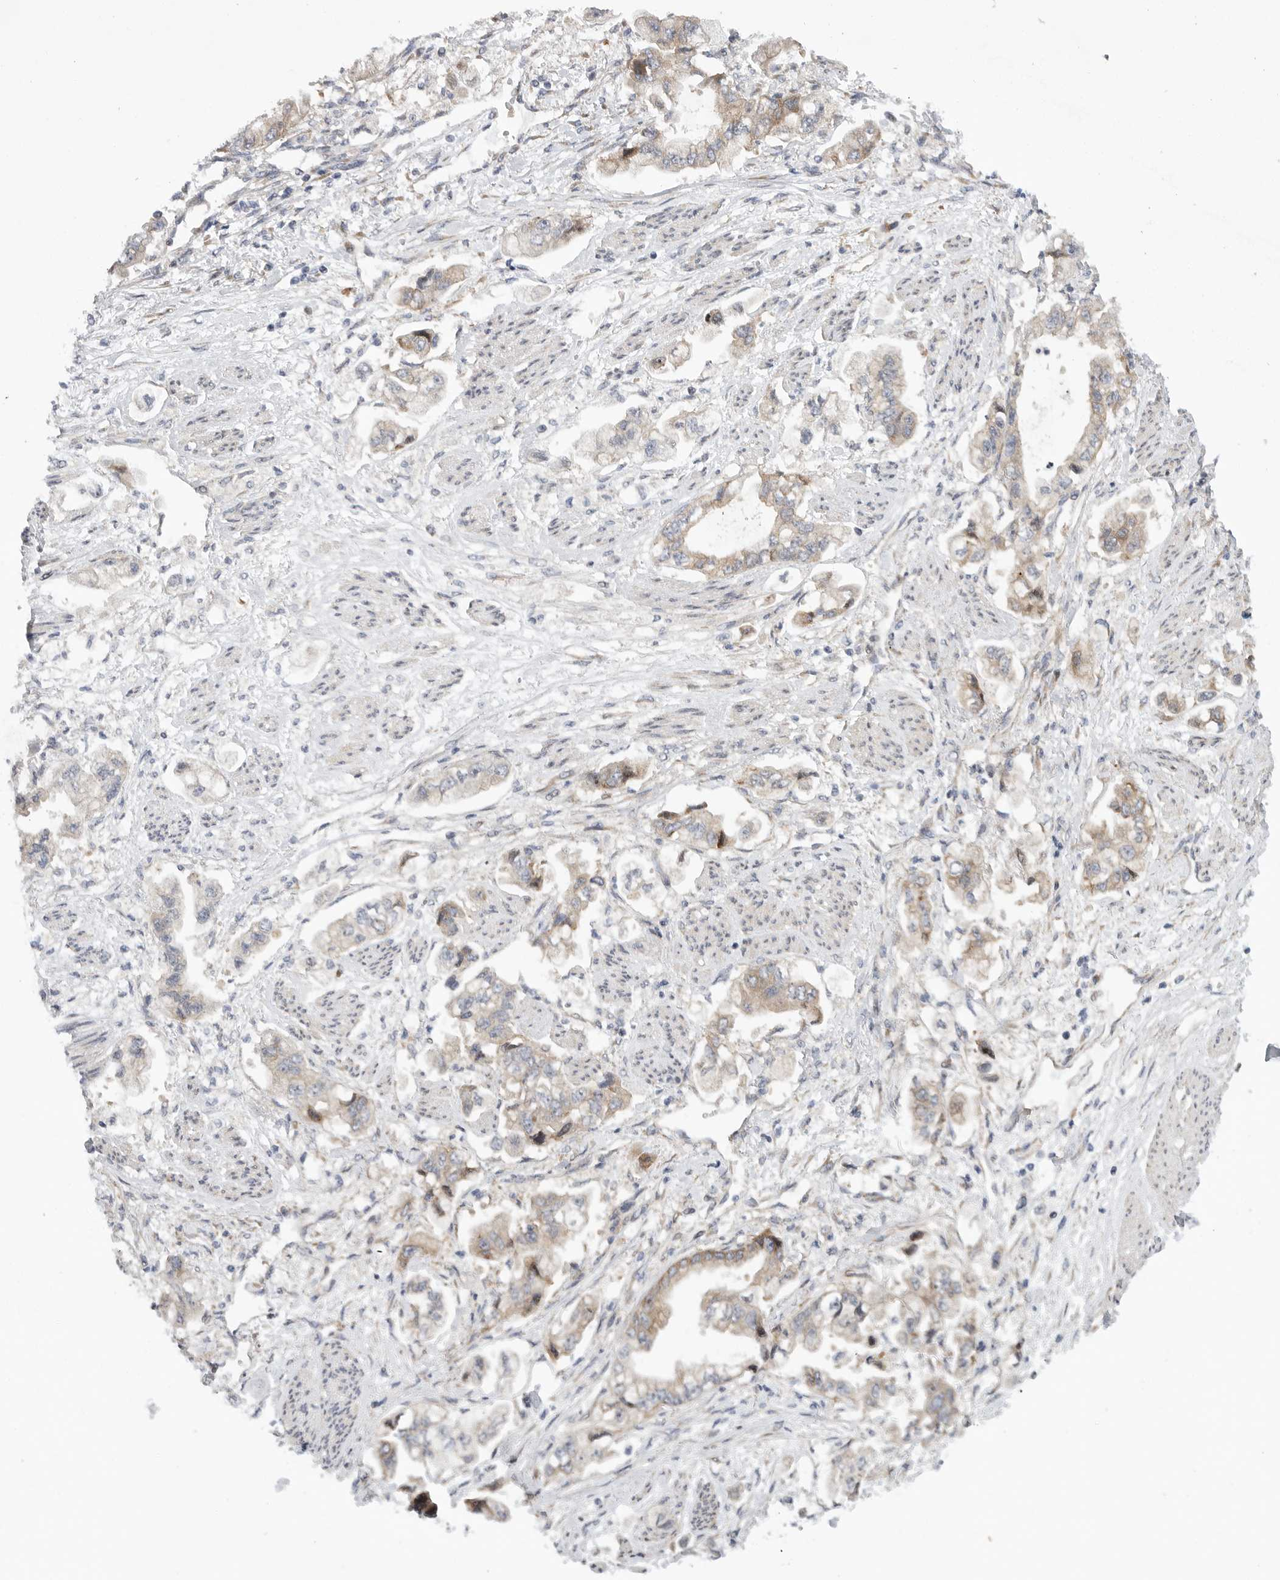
{"staining": {"intensity": "weak", "quantity": "25%-75%", "location": "cytoplasmic/membranous"}, "tissue": "stomach cancer", "cell_type": "Tumor cells", "image_type": "cancer", "snomed": [{"axis": "morphology", "description": "Adenocarcinoma, NOS"}, {"axis": "topography", "description": "Stomach"}], "caption": "The micrograph shows a brown stain indicating the presence of a protein in the cytoplasmic/membranous of tumor cells in stomach cancer.", "gene": "FBXO43", "patient": {"sex": "male", "age": 62}}